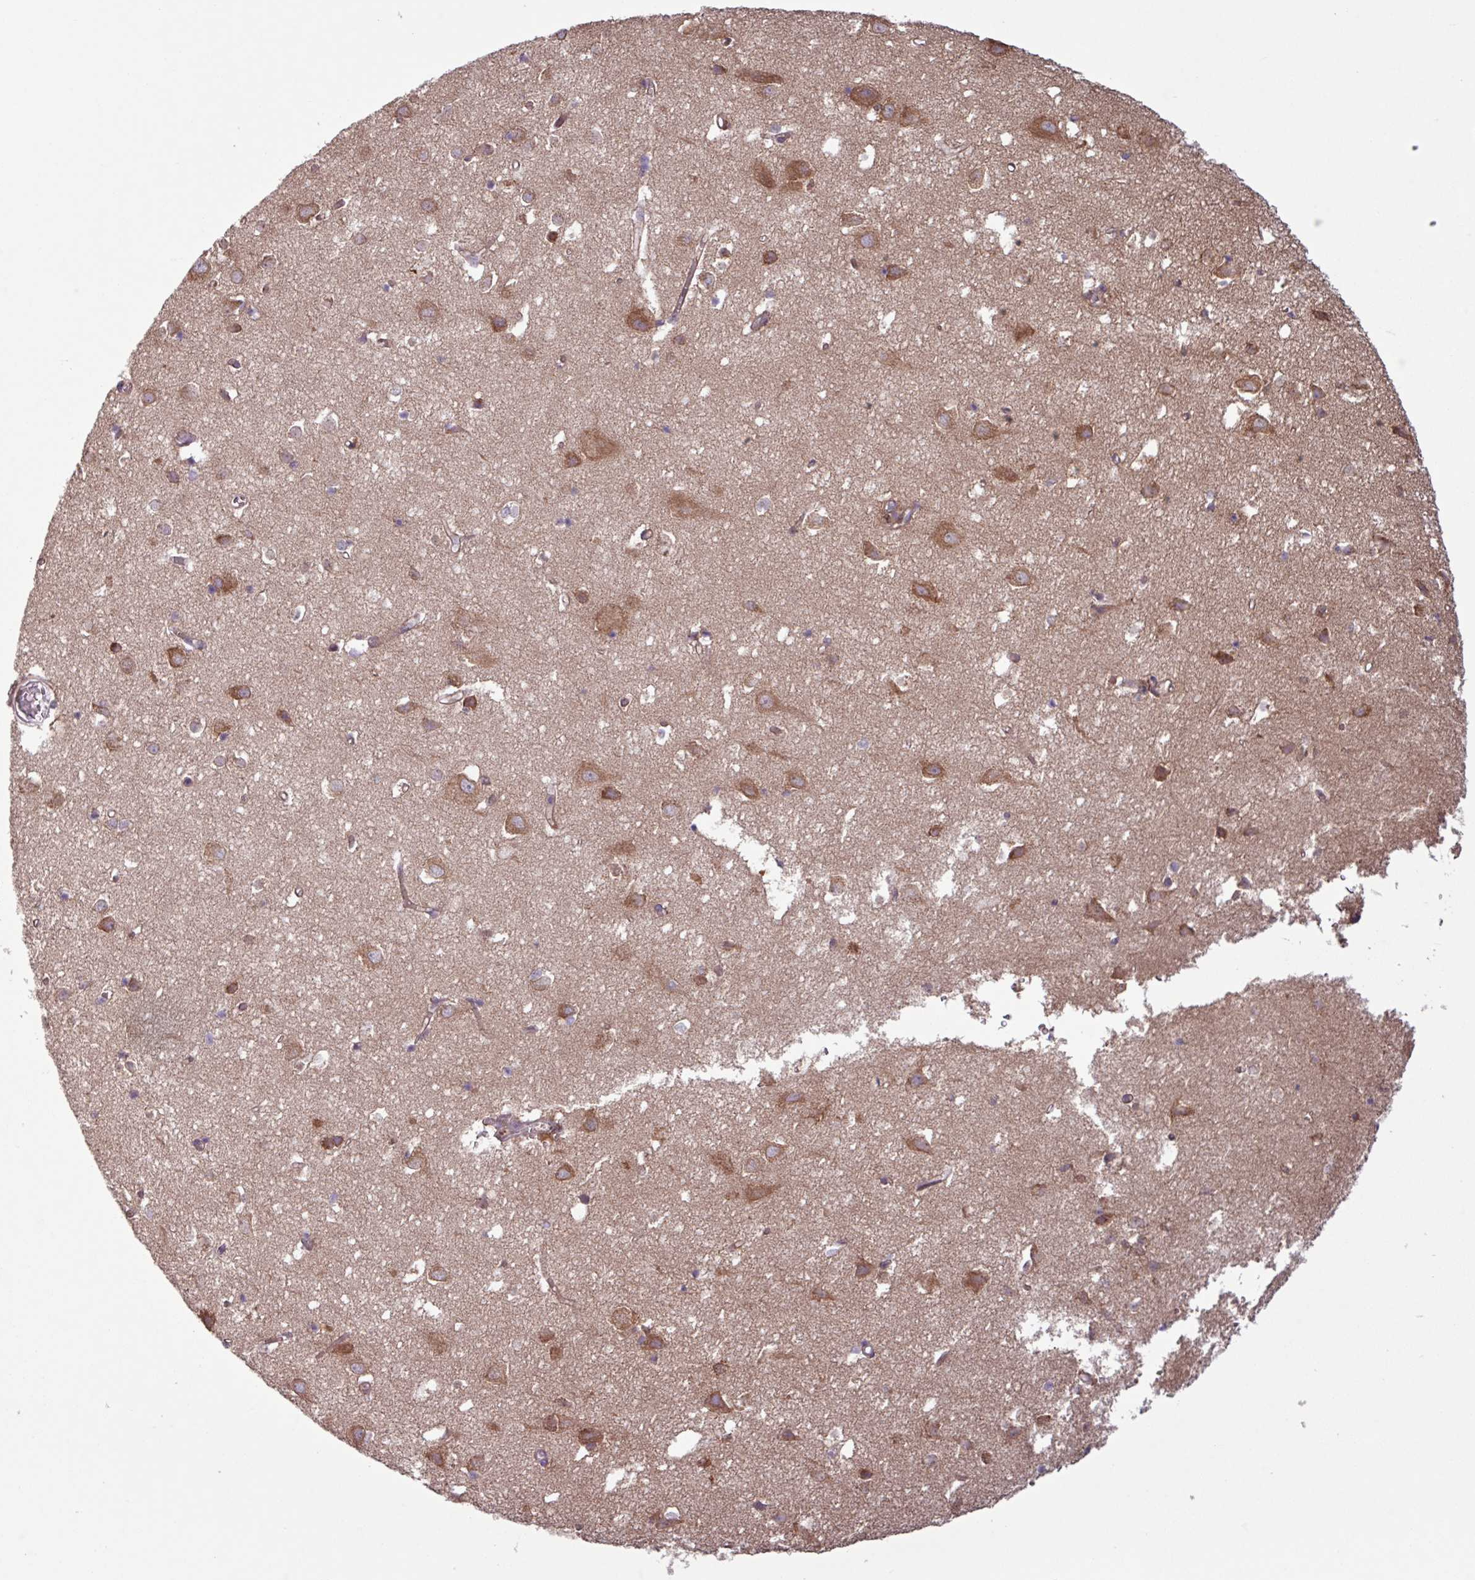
{"staining": {"intensity": "moderate", "quantity": ">75%", "location": "cytoplasmic/membranous"}, "tissue": "cerebral cortex", "cell_type": "Endothelial cells", "image_type": "normal", "snomed": [{"axis": "morphology", "description": "Normal tissue, NOS"}, {"axis": "topography", "description": "Cerebral cortex"}], "caption": "Immunohistochemical staining of benign cerebral cortex shows >75% levels of moderate cytoplasmic/membranous protein positivity in about >75% of endothelial cells. The staining is performed using DAB brown chromogen to label protein expression. The nuclei are counter-stained blue using hematoxylin.", "gene": "PDPR", "patient": {"sex": "male", "age": 70}}